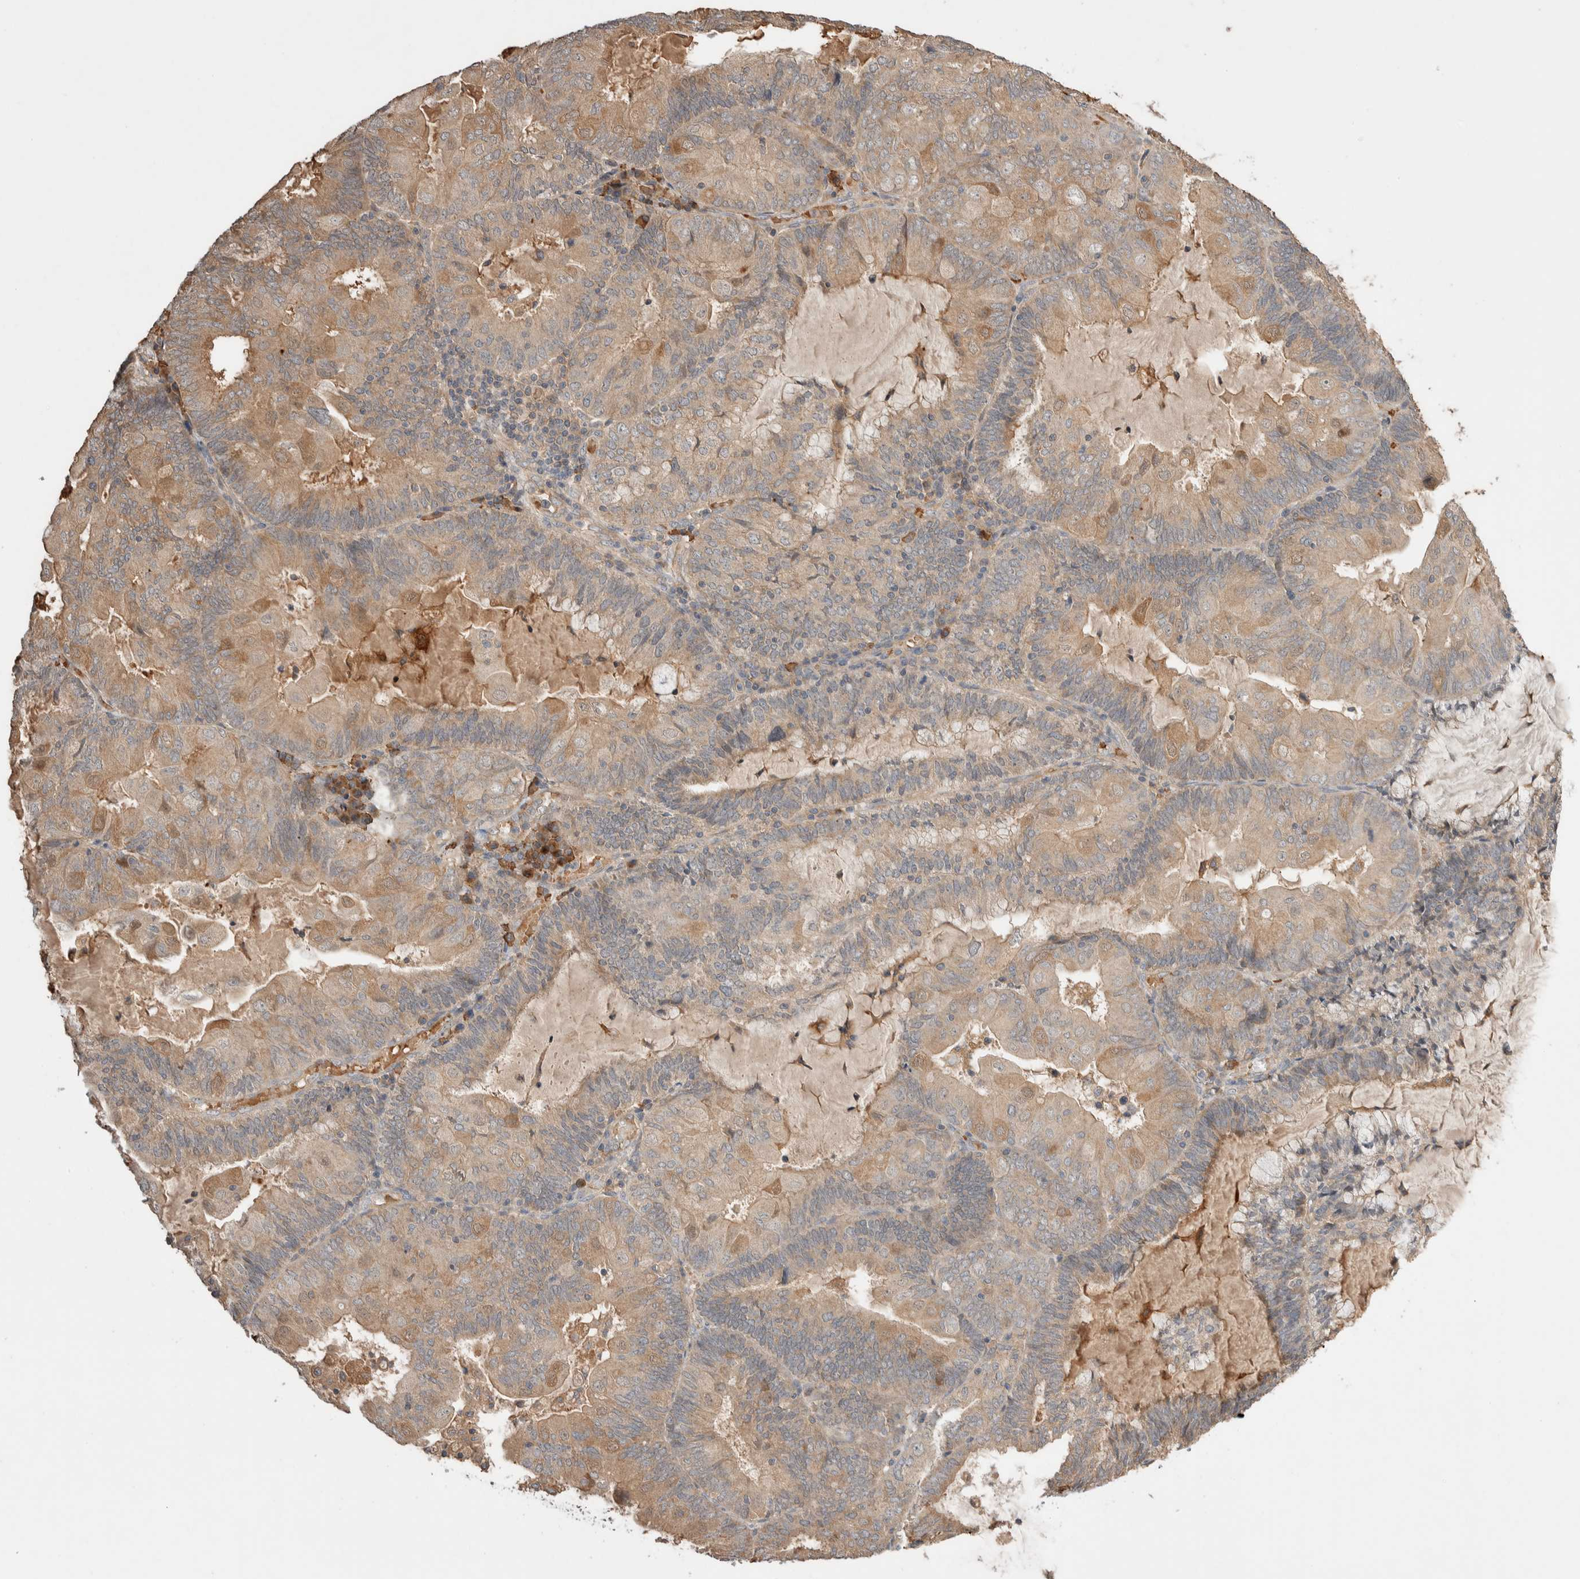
{"staining": {"intensity": "weak", "quantity": ">75%", "location": "cytoplasmic/membranous"}, "tissue": "endometrial cancer", "cell_type": "Tumor cells", "image_type": "cancer", "snomed": [{"axis": "morphology", "description": "Adenocarcinoma, NOS"}, {"axis": "topography", "description": "Endometrium"}], "caption": "Immunohistochemical staining of human adenocarcinoma (endometrial) exhibits weak cytoplasmic/membranous protein expression in approximately >75% of tumor cells. The protein of interest is stained brown, and the nuclei are stained in blue (DAB (3,3'-diaminobenzidine) IHC with brightfield microscopy, high magnification).", "gene": "WDR91", "patient": {"sex": "female", "age": 81}}